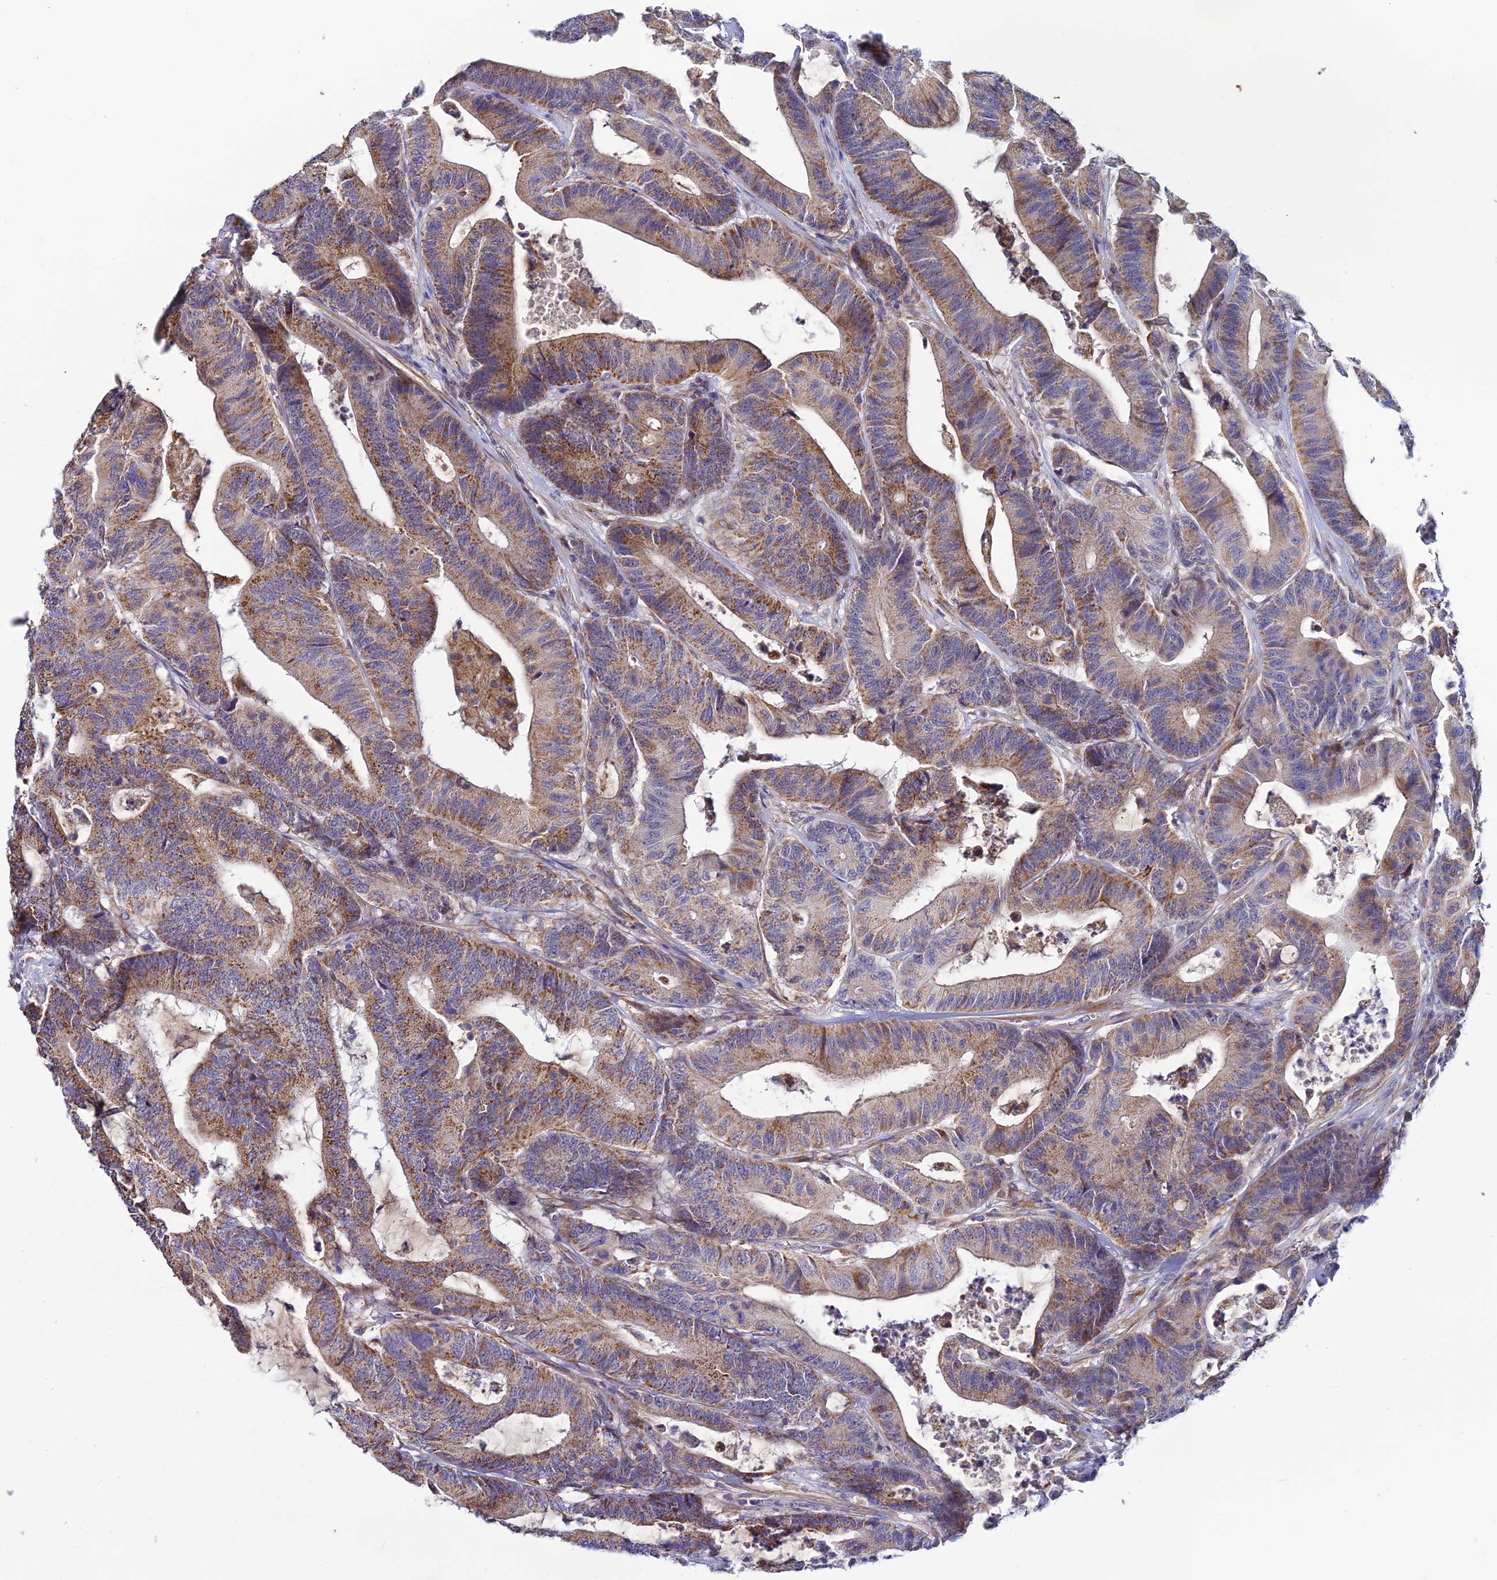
{"staining": {"intensity": "moderate", "quantity": ">75%", "location": "cytoplasmic/membranous"}, "tissue": "colorectal cancer", "cell_type": "Tumor cells", "image_type": "cancer", "snomed": [{"axis": "morphology", "description": "Adenocarcinoma, NOS"}, {"axis": "topography", "description": "Colon"}], "caption": "Immunohistochemical staining of adenocarcinoma (colorectal) reveals moderate cytoplasmic/membranous protein expression in approximately >75% of tumor cells.", "gene": "ACOT2", "patient": {"sex": "female", "age": 84}}